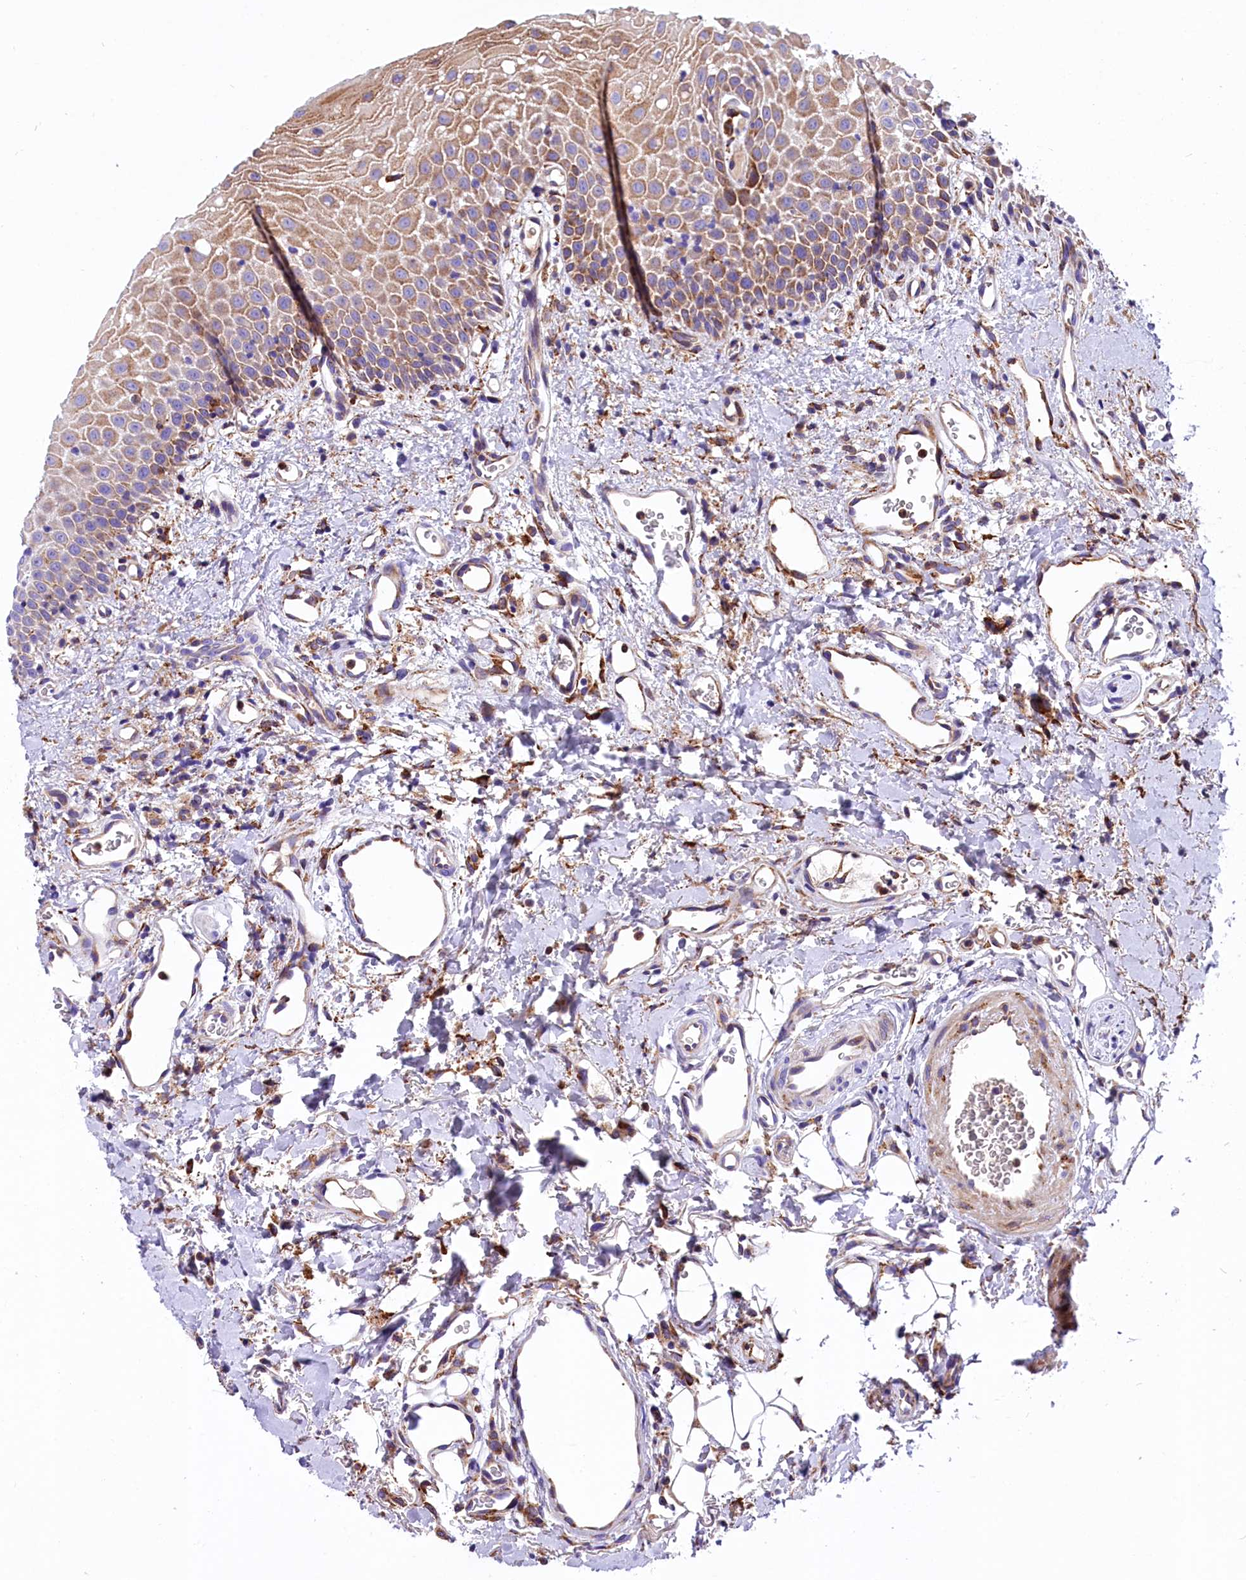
{"staining": {"intensity": "moderate", "quantity": "25%-75%", "location": "cytoplasmic/membranous"}, "tissue": "oral mucosa", "cell_type": "Squamous epithelial cells", "image_type": "normal", "snomed": [{"axis": "morphology", "description": "Normal tissue, NOS"}, {"axis": "topography", "description": "Oral tissue"}], "caption": "This micrograph reveals immunohistochemistry staining of normal oral mucosa, with medium moderate cytoplasmic/membranous expression in approximately 25%-75% of squamous epithelial cells.", "gene": "CMTR2", "patient": {"sex": "female", "age": 70}}